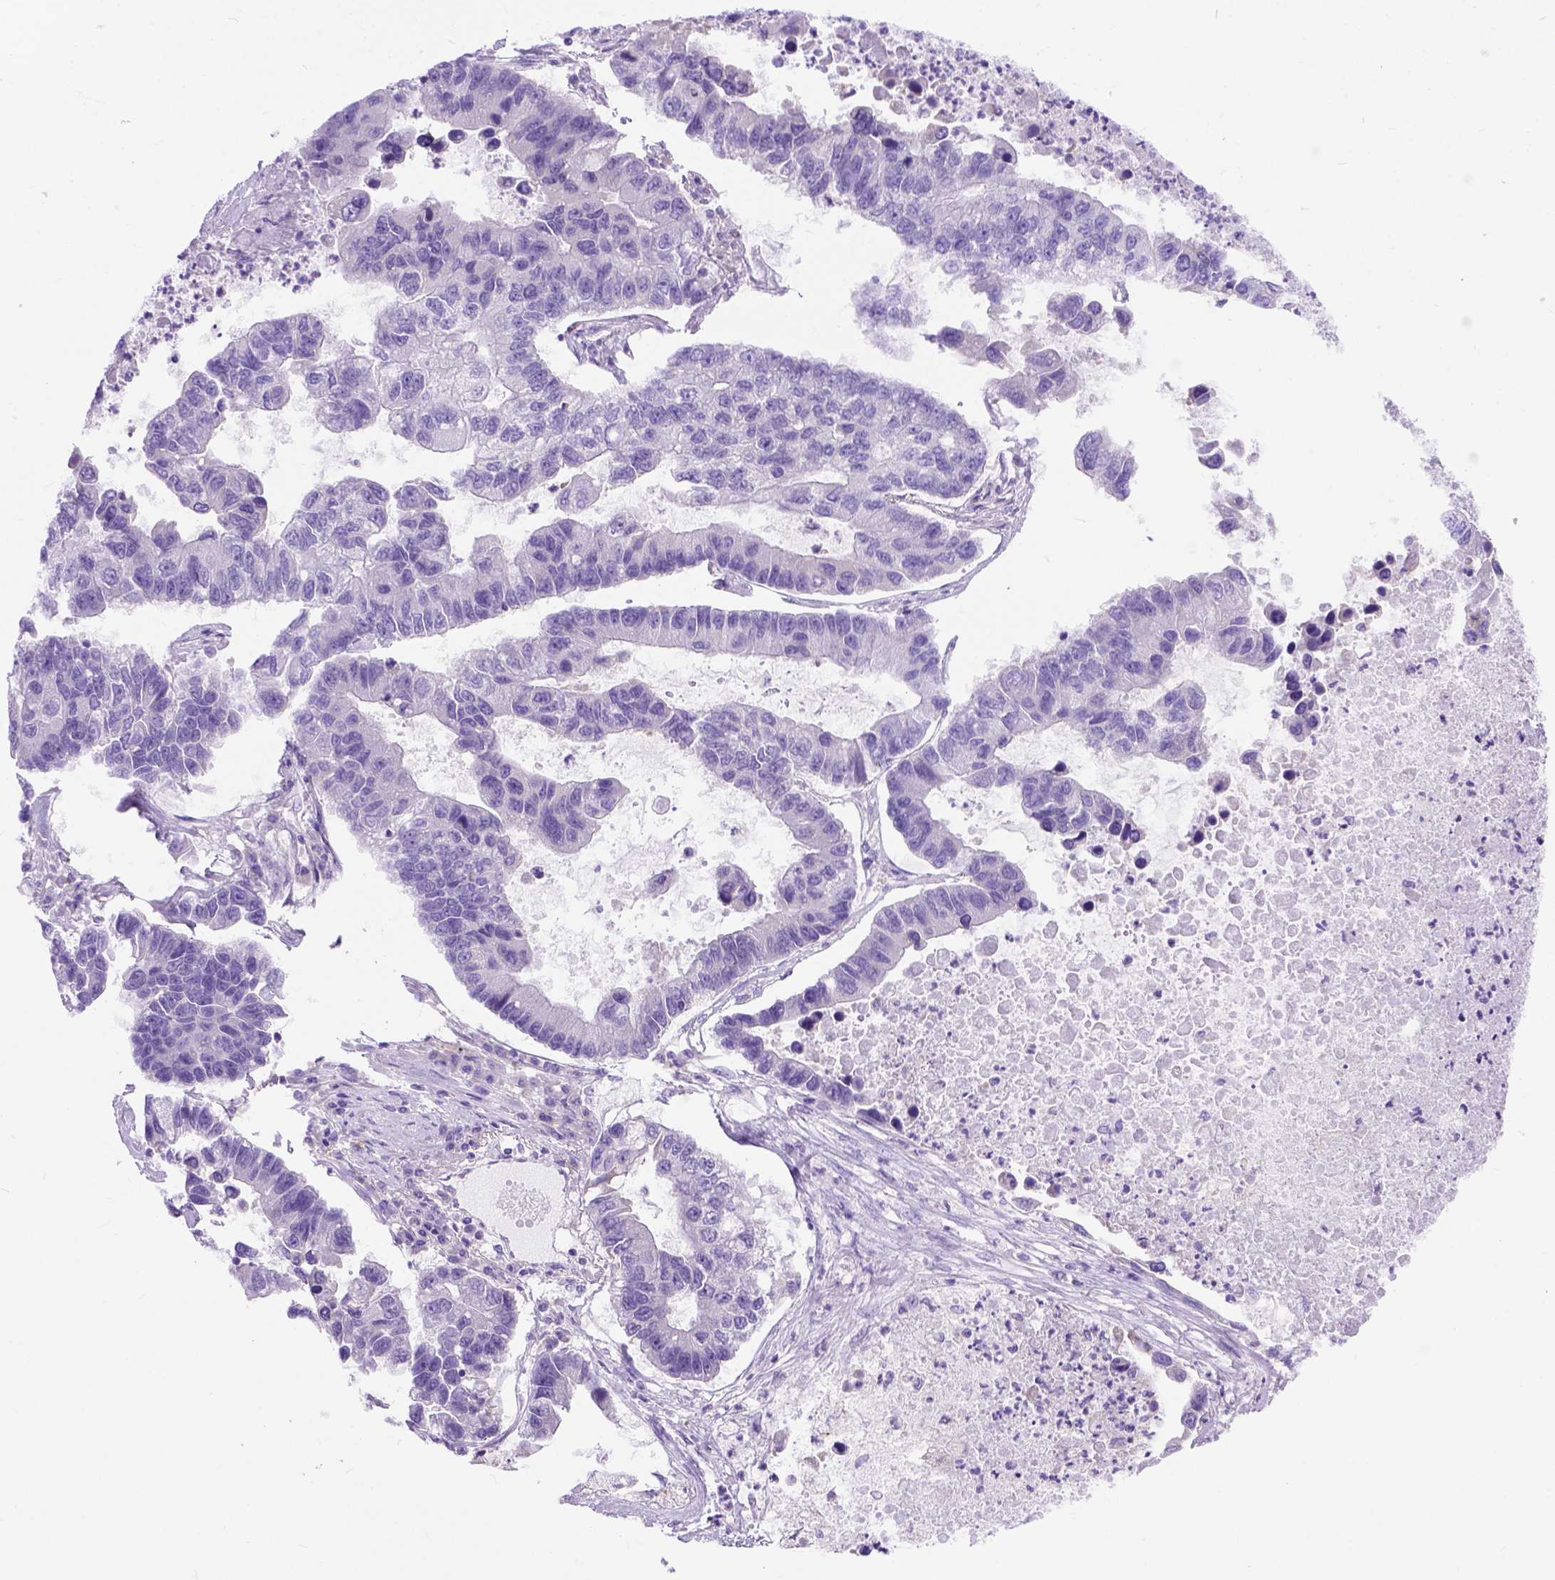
{"staining": {"intensity": "negative", "quantity": "none", "location": "none"}, "tissue": "lung cancer", "cell_type": "Tumor cells", "image_type": "cancer", "snomed": [{"axis": "morphology", "description": "Adenocarcinoma, NOS"}, {"axis": "topography", "description": "Bronchus"}, {"axis": "topography", "description": "Lung"}], "caption": "Adenocarcinoma (lung) stained for a protein using immunohistochemistry (IHC) shows no positivity tumor cells.", "gene": "ODAD3", "patient": {"sex": "female", "age": 51}}